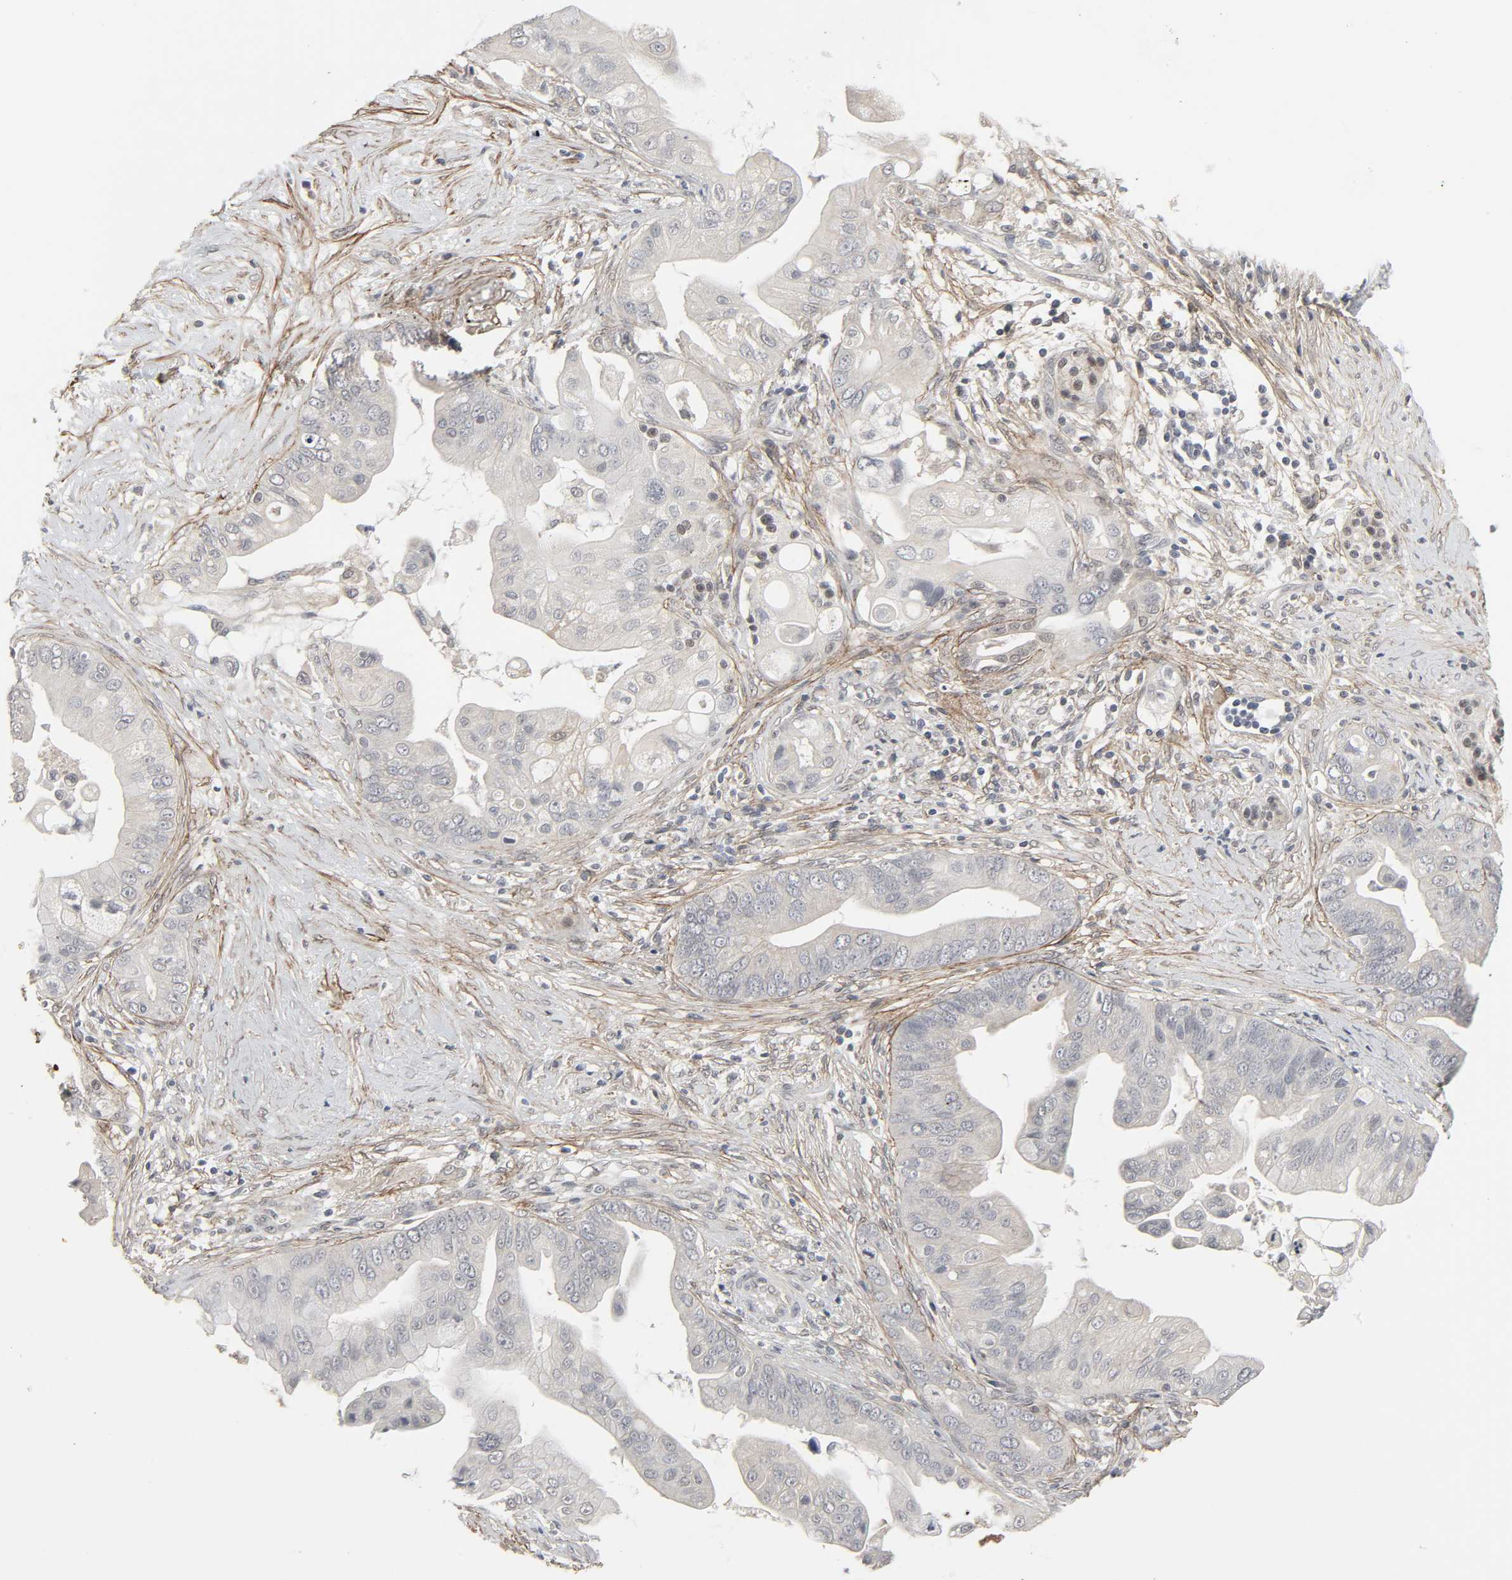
{"staining": {"intensity": "negative", "quantity": "none", "location": "none"}, "tissue": "pancreatic cancer", "cell_type": "Tumor cells", "image_type": "cancer", "snomed": [{"axis": "morphology", "description": "Adenocarcinoma, NOS"}, {"axis": "topography", "description": "Pancreas"}], "caption": "Tumor cells are negative for brown protein staining in adenocarcinoma (pancreatic).", "gene": "ZNF222", "patient": {"sex": "female", "age": 75}}